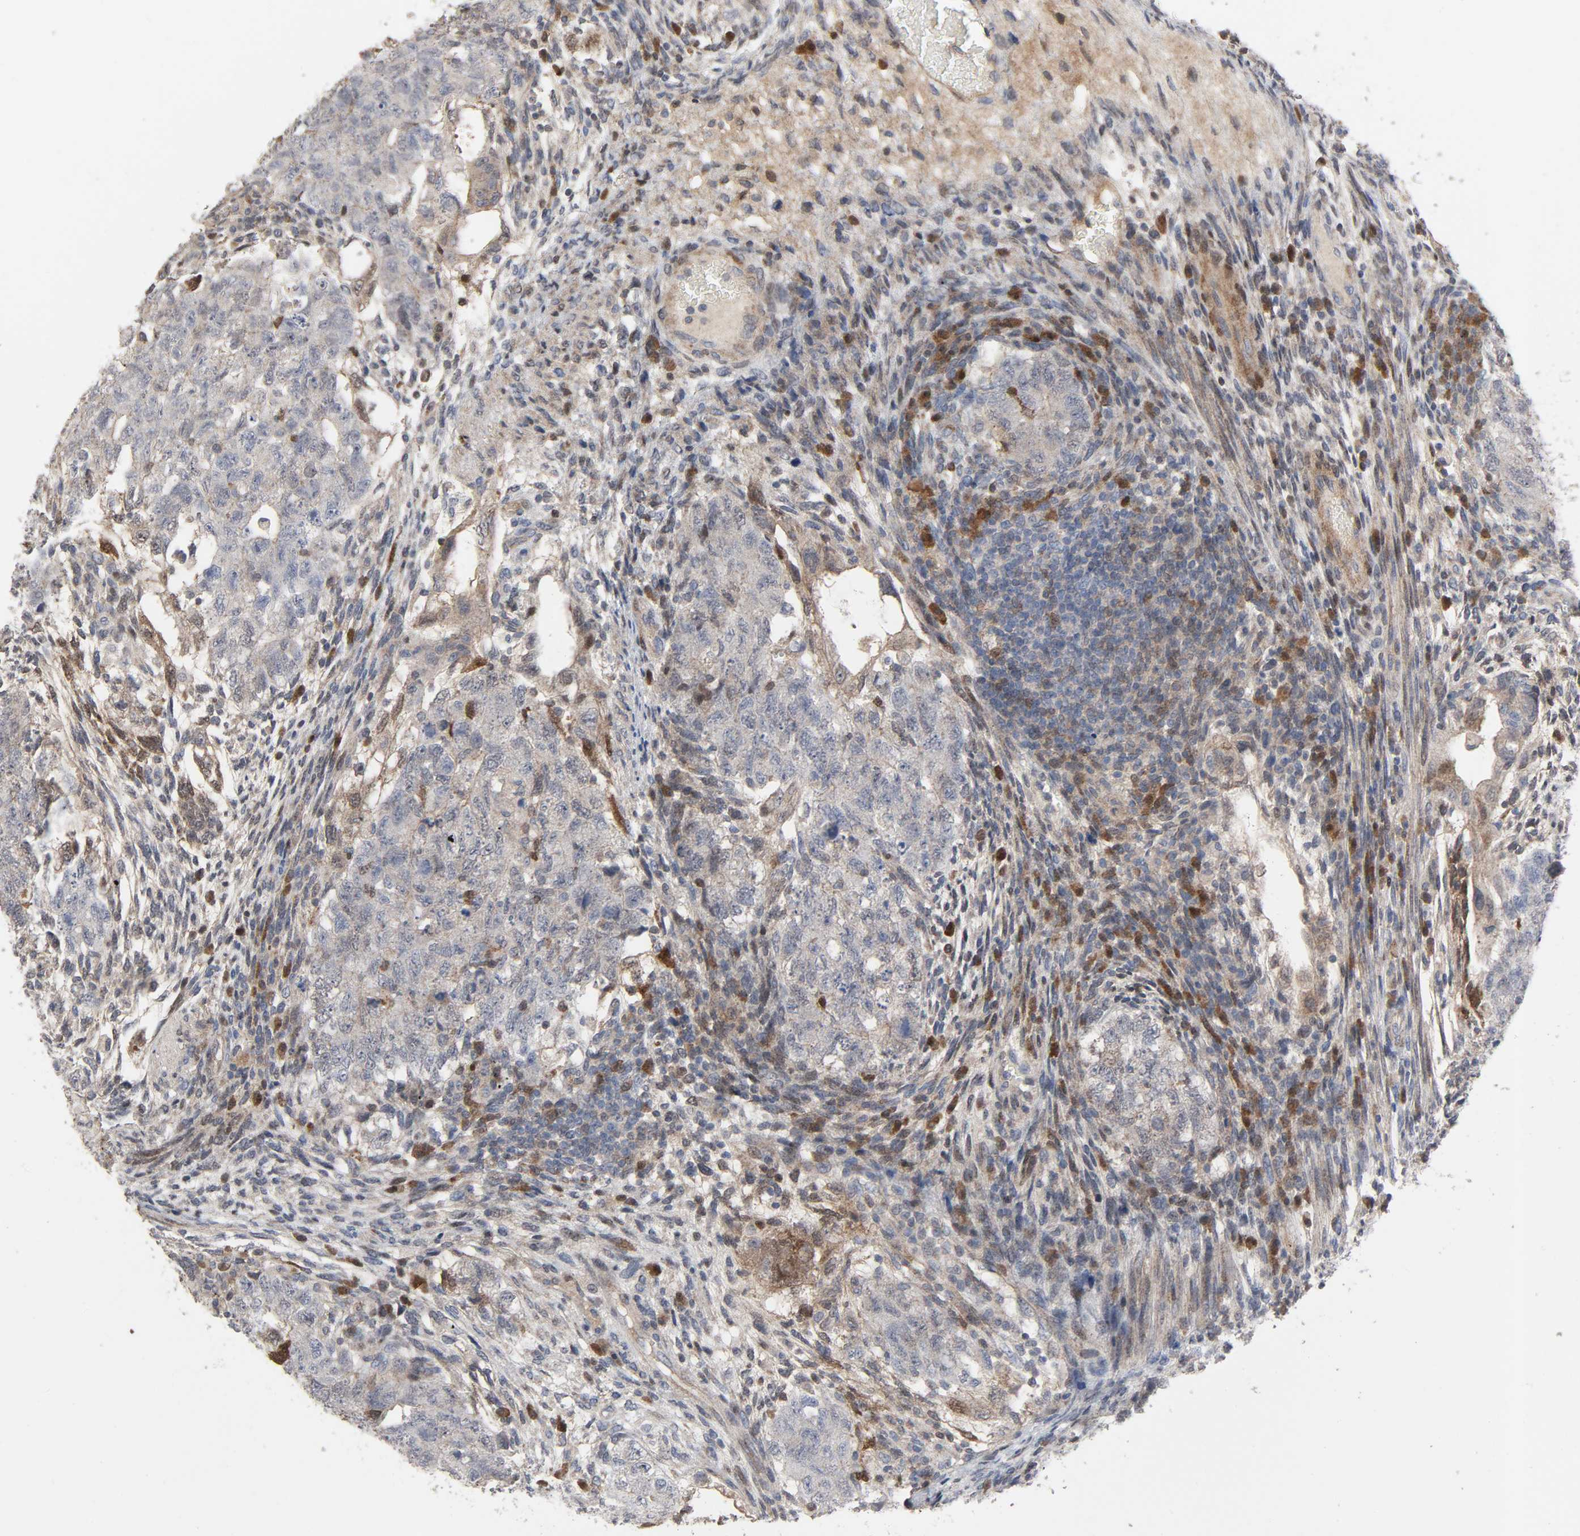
{"staining": {"intensity": "weak", "quantity": "25%-75%", "location": "cytoplasmic/membranous,nuclear"}, "tissue": "testis cancer", "cell_type": "Tumor cells", "image_type": "cancer", "snomed": [{"axis": "morphology", "description": "Normal tissue, NOS"}, {"axis": "morphology", "description": "Carcinoma, Embryonal, NOS"}, {"axis": "topography", "description": "Testis"}], "caption": "Immunohistochemistry (IHC) micrograph of human testis cancer (embryonal carcinoma) stained for a protein (brown), which demonstrates low levels of weak cytoplasmic/membranous and nuclear positivity in approximately 25%-75% of tumor cells.", "gene": "CDK6", "patient": {"sex": "male", "age": 36}}